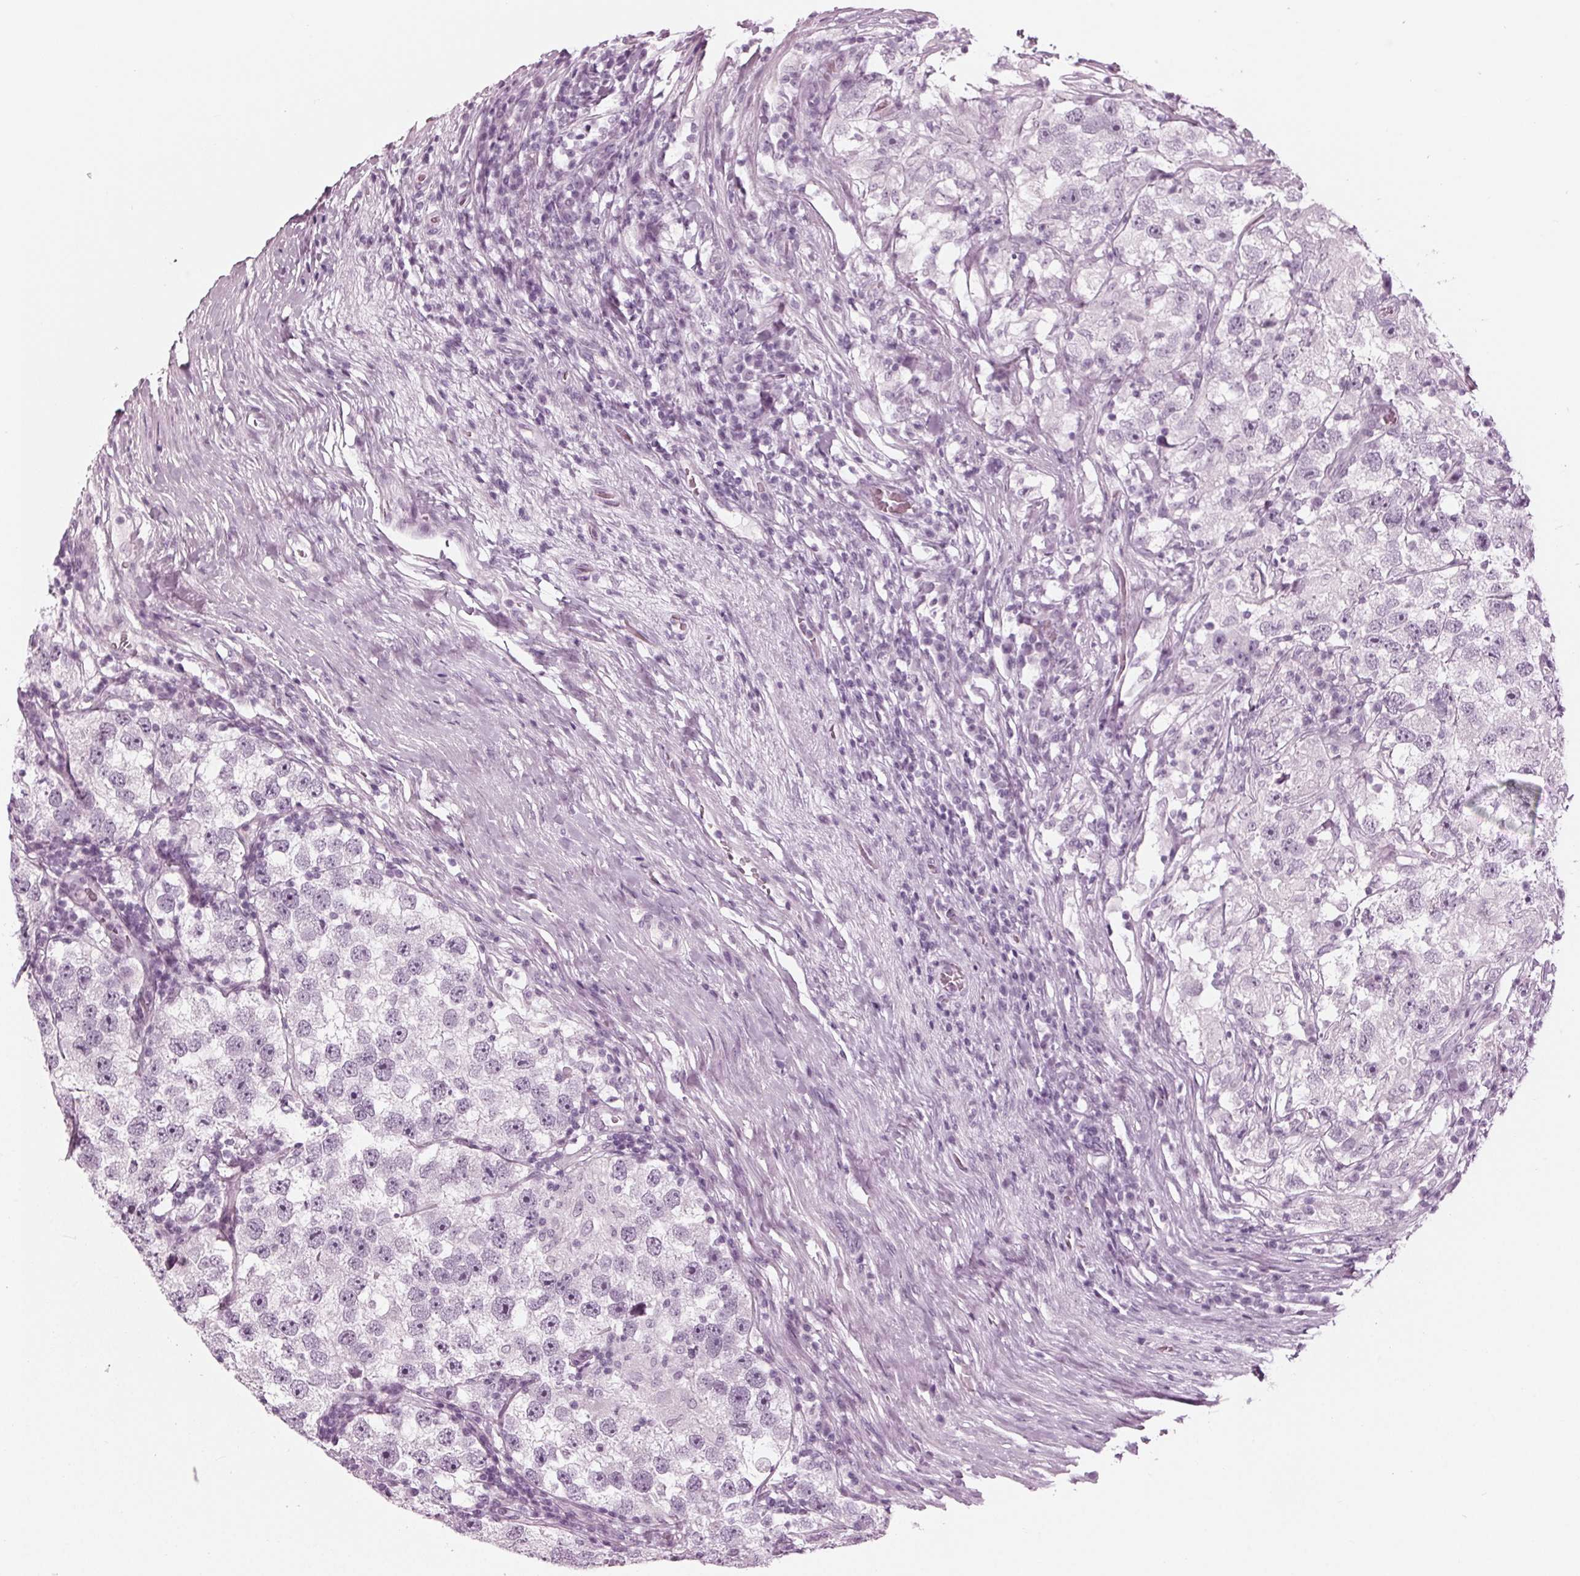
{"staining": {"intensity": "negative", "quantity": "none", "location": "none"}, "tissue": "testis cancer", "cell_type": "Tumor cells", "image_type": "cancer", "snomed": [{"axis": "morphology", "description": "Seminoma, NOS"}, {"axis": "topography", "description": "Testis"}], "caption": "Testis cancer (seminoma) was stained to show a protein in brown. There is no significant positivity in tumor cells.", "gene": "KRT28", "patient": {"sex": "male", "age": 26}}